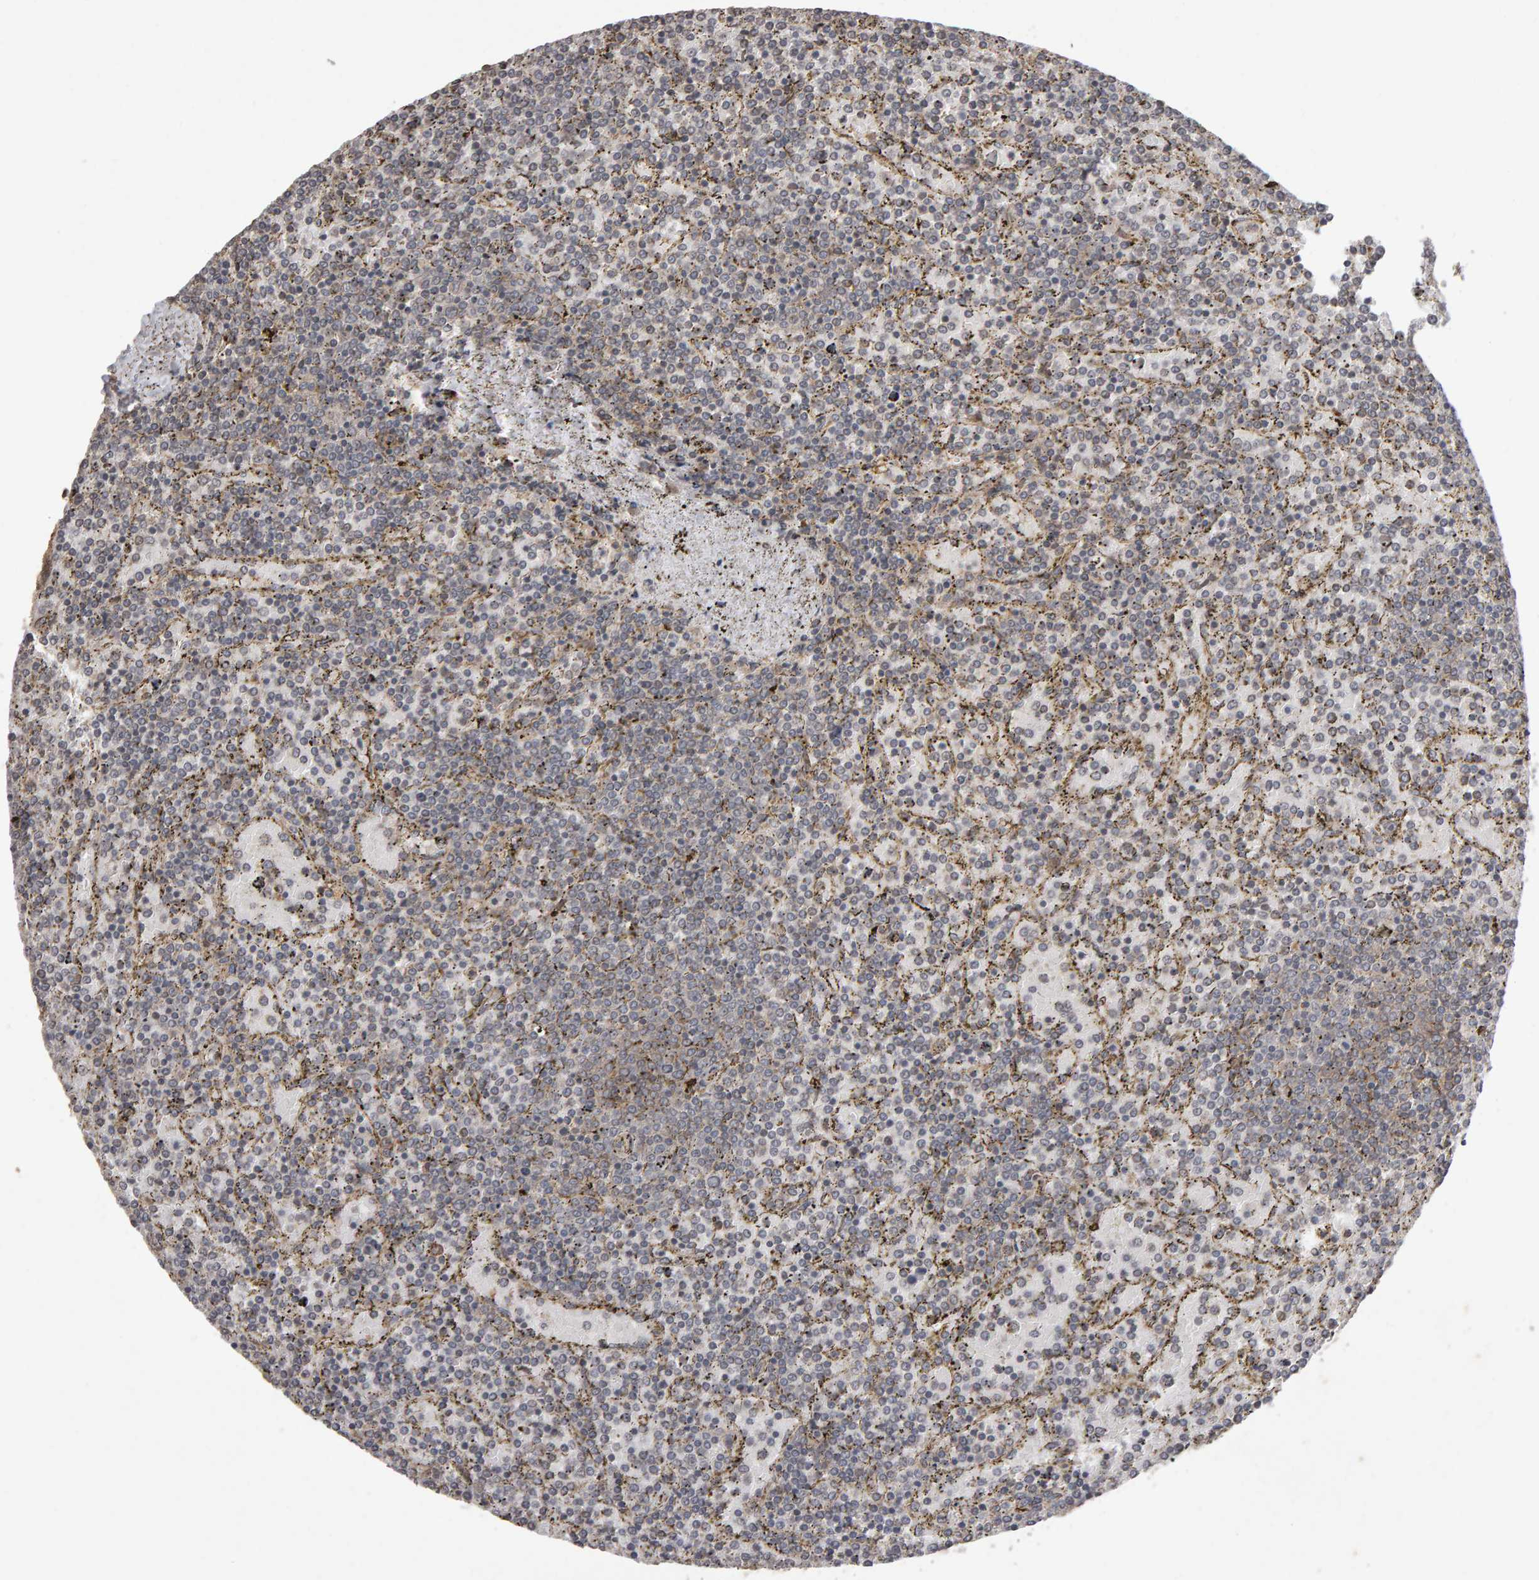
{"staining": {"intensity": "negative", "quantity": "none", "location": "none"}, "tissue": "lymphoma", "cell_type": "Tumor cells", "image_type": "cancer", "snomed": [{"axis": "morphology", "description": "Malignant lymphoma, non-Hodgkin's type, Low grade"}, {"axis": "topography", "description": "Spleen"}], "caption": "The immunohistochemistry histopathology image has no significant expression in tumor cells of malignant lymphoma, non-Hodgkin's type (low-grade) tissue. (DAB (3,3'-diaminobenzidine) immunohistochemistry (IHC) with hematoxylin counter stain).", "gene": "SCRIB", "patient": {"sex": "female", "age": 77}}